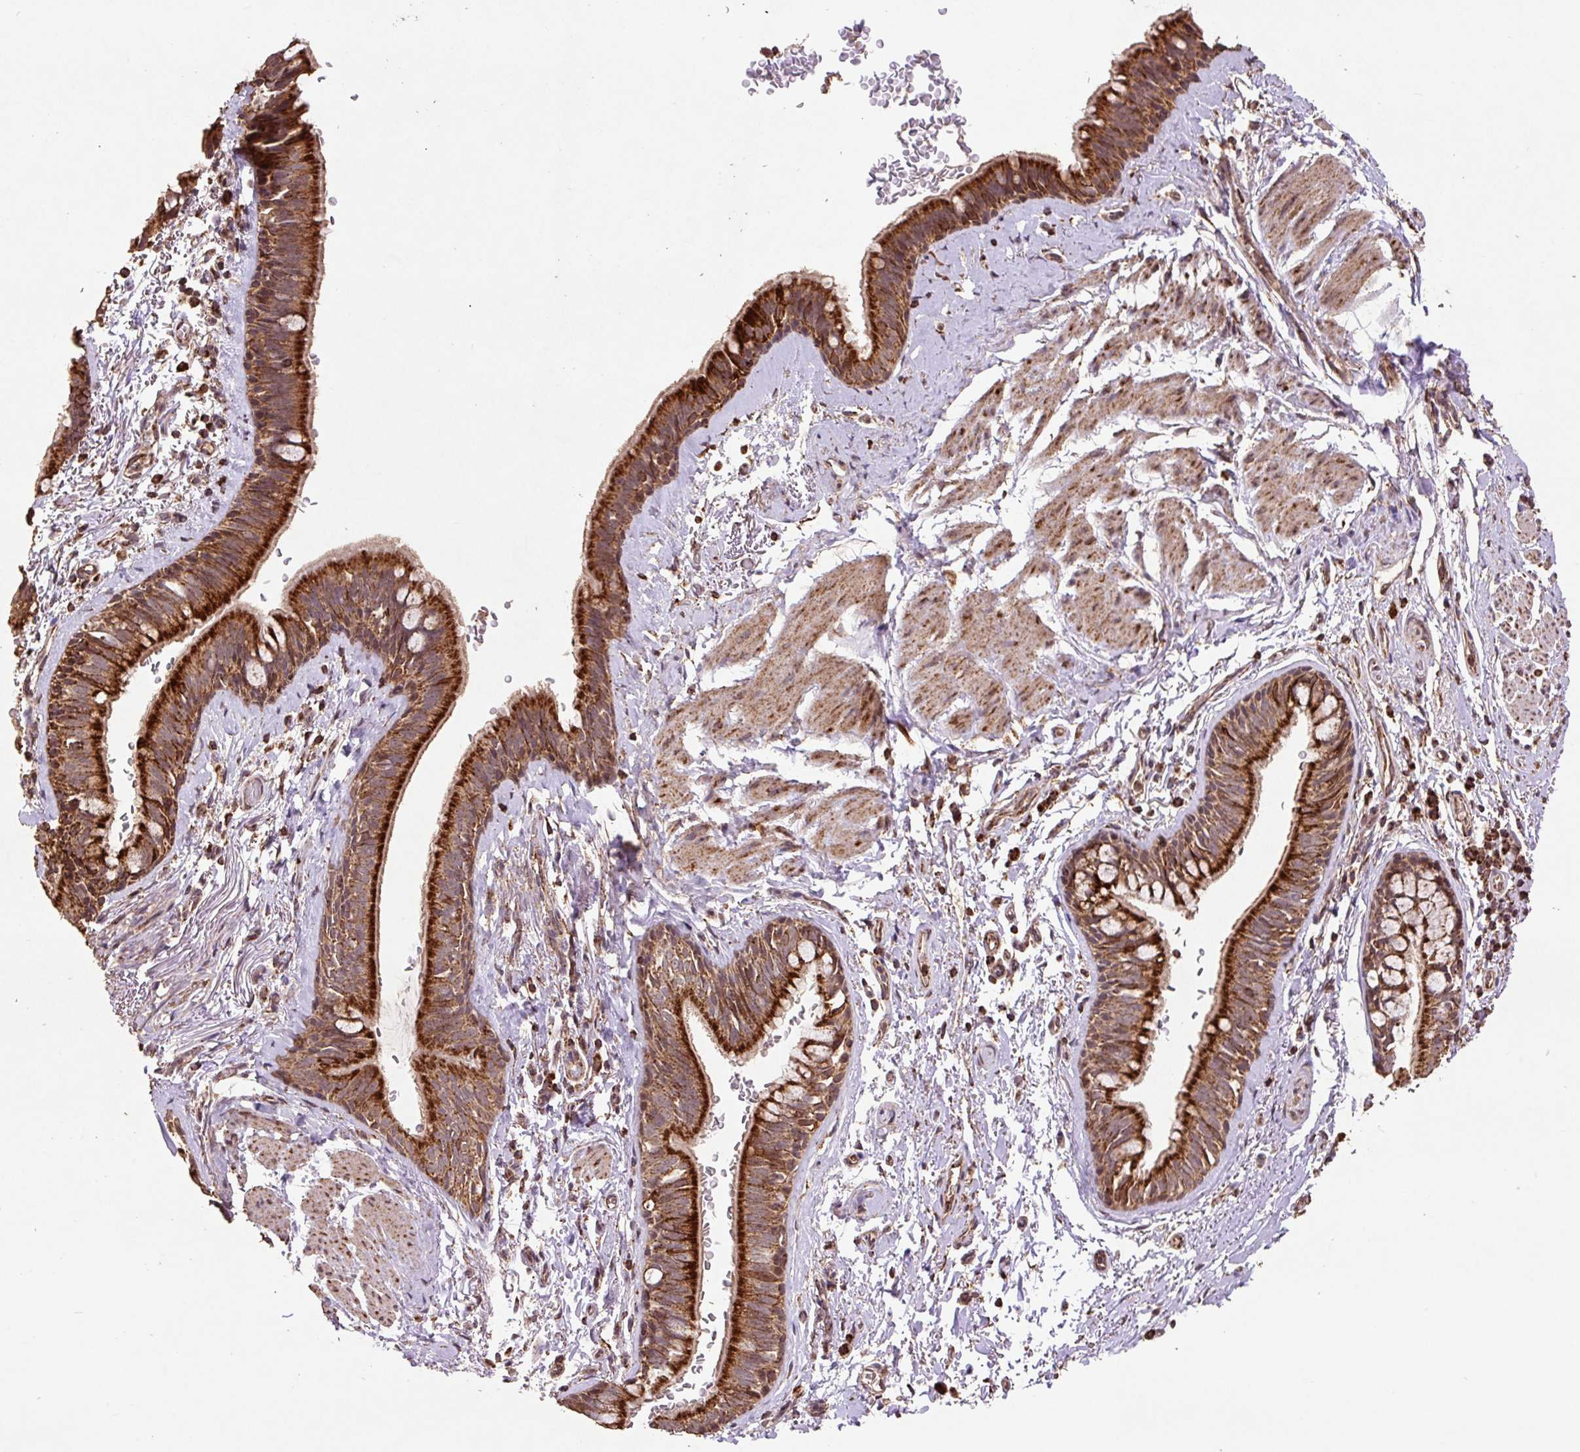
{"staining": {"intensity": "strong", "quantity": ">75%", "location": "cytoplasmic/membranous"}, "tissue": "bronchus", "cell_type": "Respiratory epithelial cells", "image_type": "normal", "snomed": [{"axis": "morphology", "description": "Normal tissue, NOS"}, {"axis": "topography", "description": "Bronchus"}], "caption": "Respiratory epithelial cells reveal high levels of strong cytoplasmic/membranous expression in approximately >75% of cells in normal bronchus.", "gene": "ATP5F1A", "patient": {"sex": "male", "age": 67}}